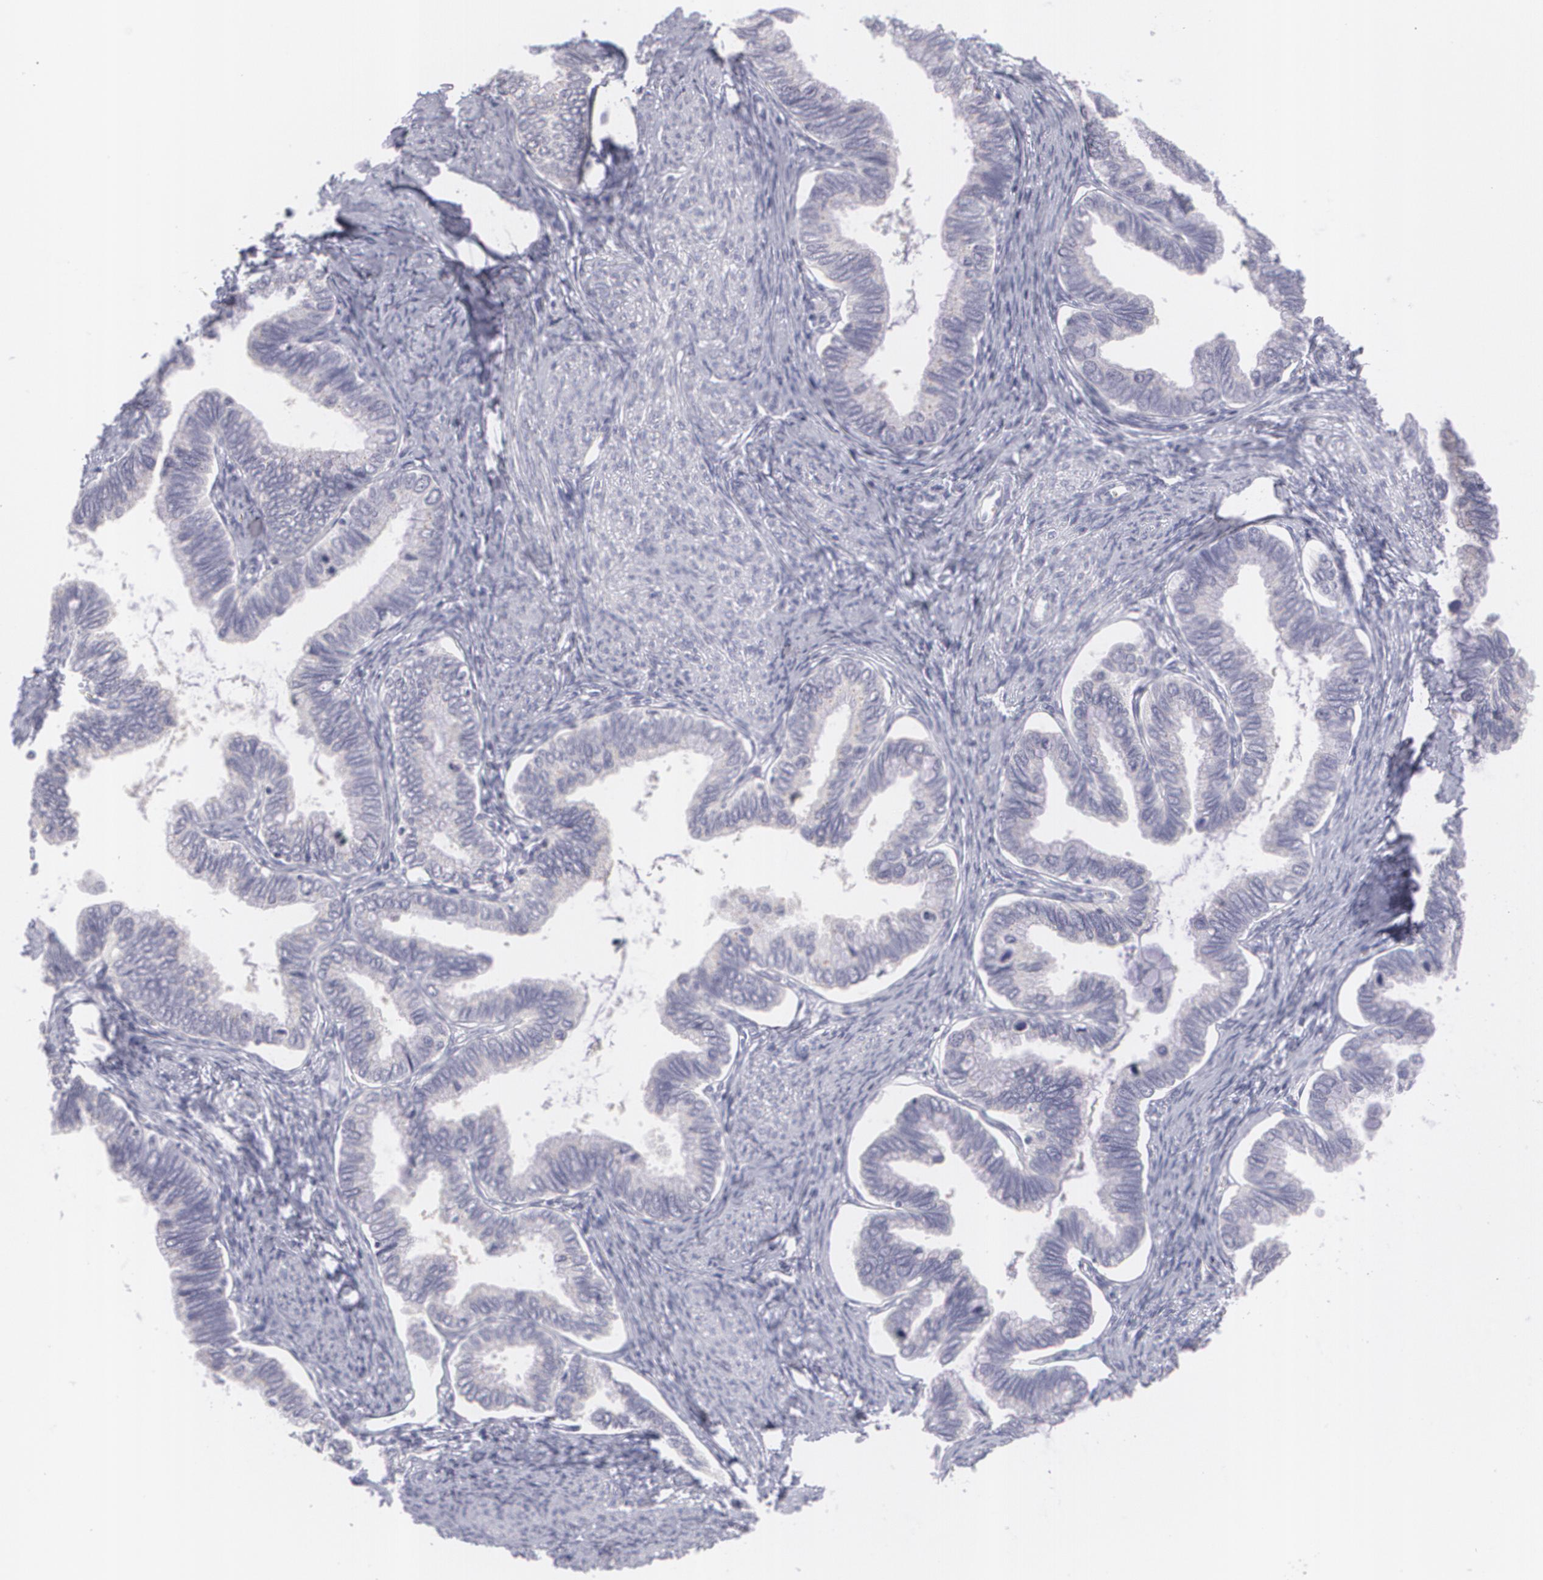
{"staining": {"intensity": "negative", "quantity": "none", "location": "none"}, "tissue": "cervical cancer", "cell_type": "Tumor cells", "image_type": "cancer", "snomed": [{"axis": "morphology", "description": "Adenocarcinoma, NOS"}, {"axis": "topography", "description": "Cervix"}], "caption": "DAB (3,3'-diaminobenzidine) immunohistochemical staining of human cervical cancer (adenocarcinoma) displays no significant positivity in tumor cells.", "gene": "MBNL3", "patient": {"sex": "female", "age": 49}}